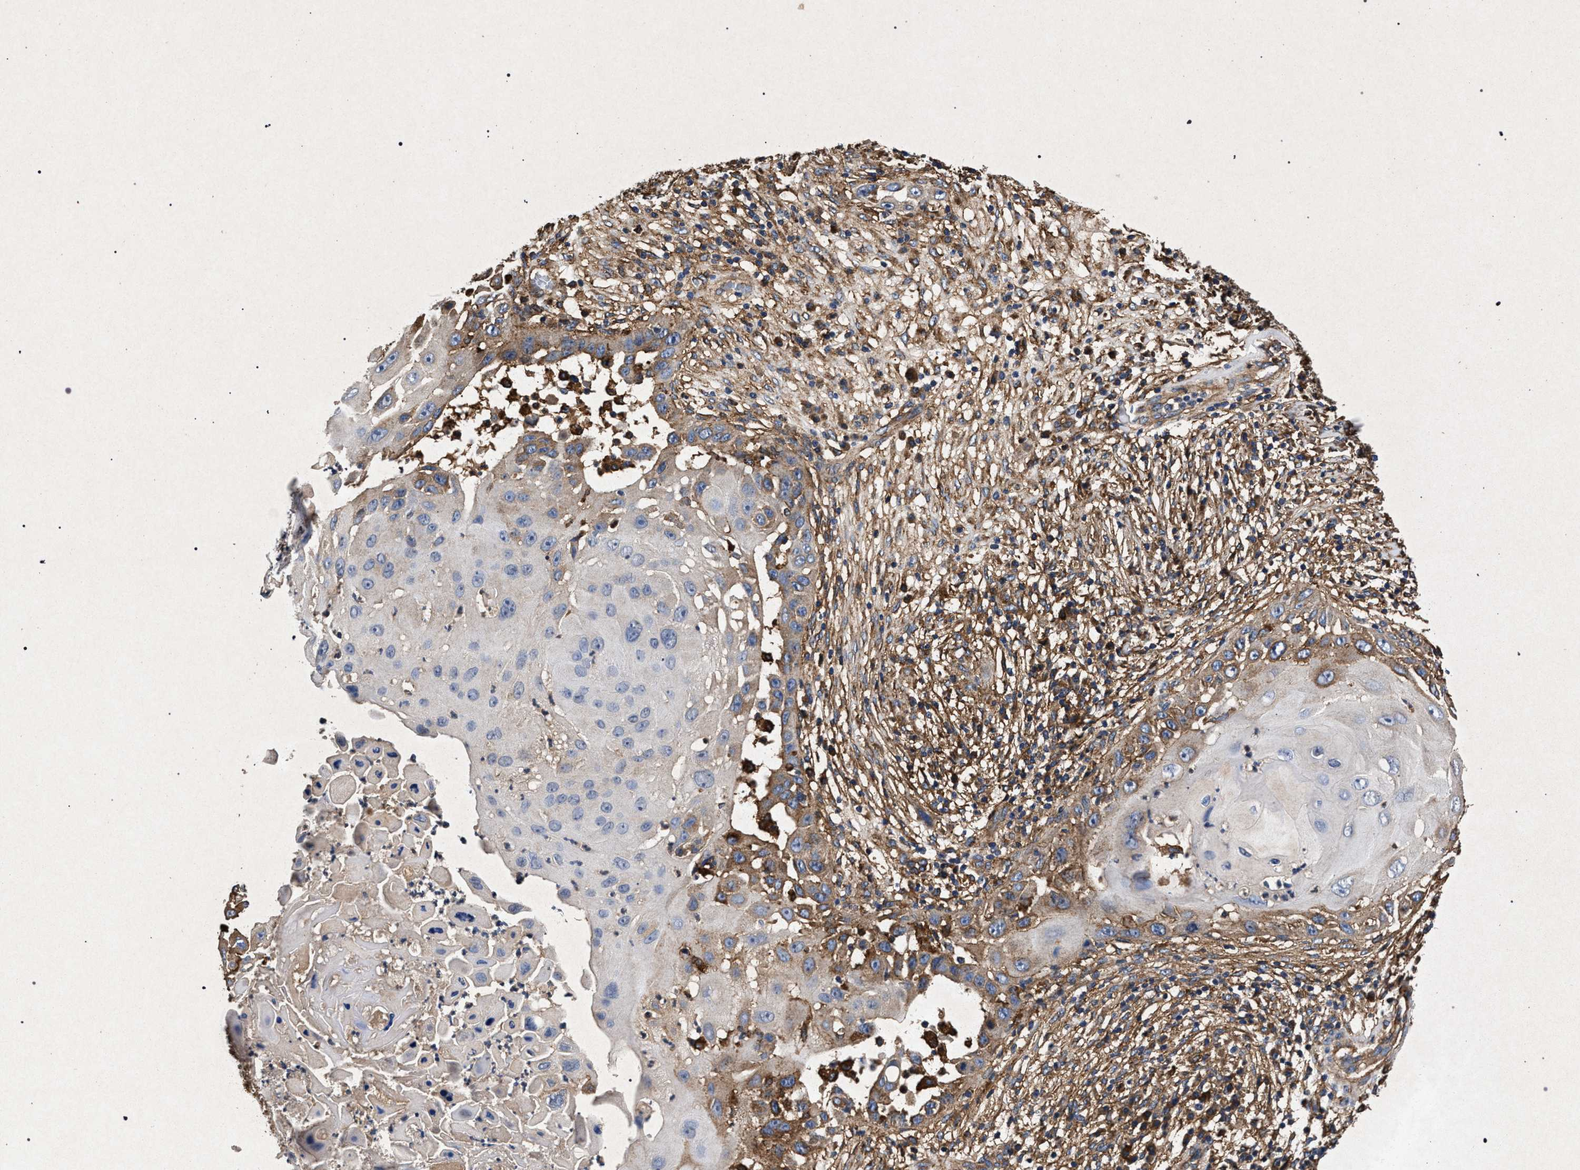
{"staining": {"intensity": "moderate", "quantity": "25%-75%", "location": "cytoplasmic/membranous"}, "tissue": "skin cancer", "cell_type": "Tumor cells", "image_type": "cancer", "snomed": [{"axis": "morphology", "description": "Squamous cell carcinoma, NOS"}, {"axis": "topography", "description": "Skin"}], "caption": "Immunohistochemical staining of skin cancer (squamous cell carcinoma) exhibits medium levels of moderate cytoplasmic/membranous staining in about 25%-75% of tumor cells. (Brightfield microscopy of DAB IHC at high magnification).", "gene": "MARCKS", "patient": {"sex": "female", "age": 44}}